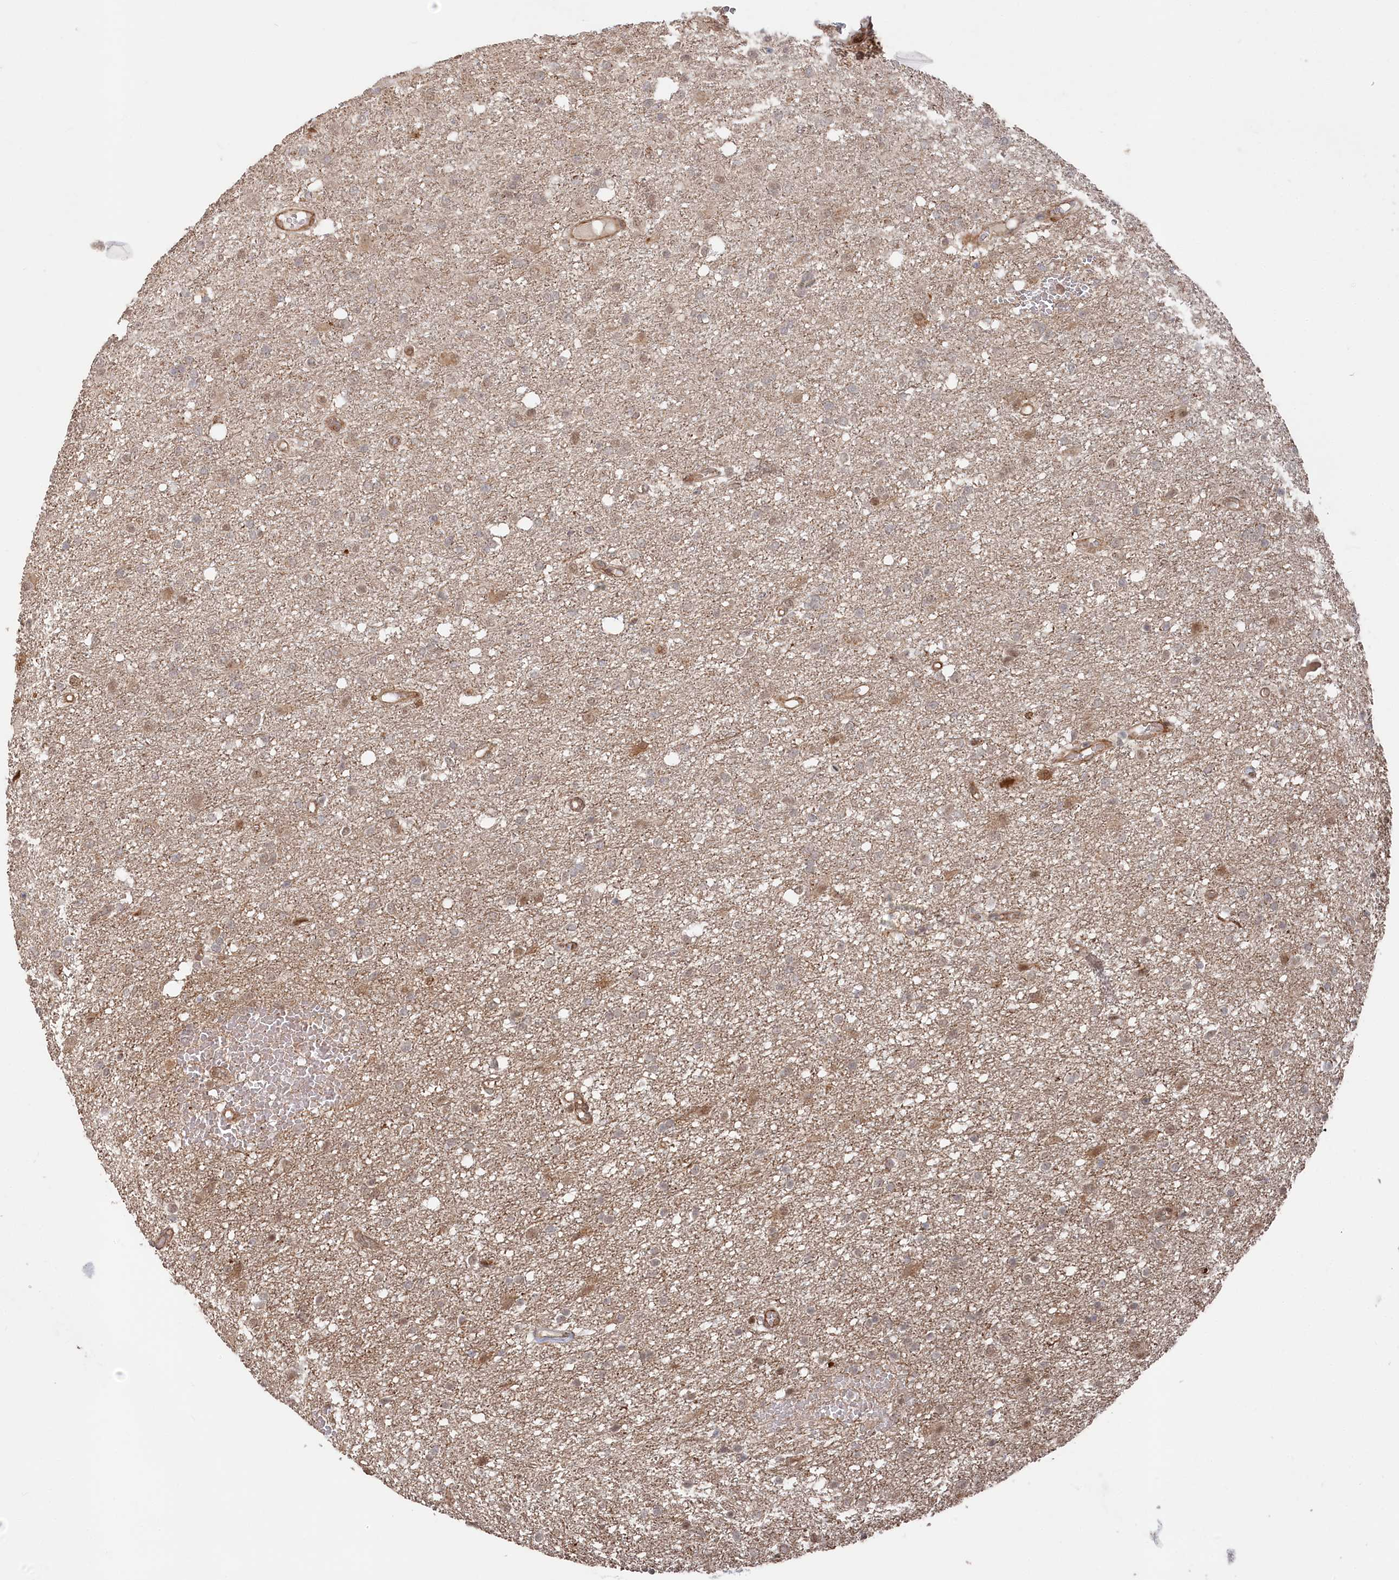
{"staining": {"intensity": "moderate", "quantity": "25%-75%", "location": "cytoplasmic/membranous,nuclear"}, "tissue": "glioma", "cell_type": "Tumor cells", "image_type": "cancer", "snomed": [{"axis": "morphology", "description": "Glioma, malignant, High grade"}, {"axis": "topography", "description": "Brain"}], "caption": "Protein expression analysis of glioma reveals moderate cytoplasmic/membranous and nuclear staining in approximately 25%-75% of tumor cells.", "gene": "POLR3A", "patient": {"sex": "female", "age": 59}}